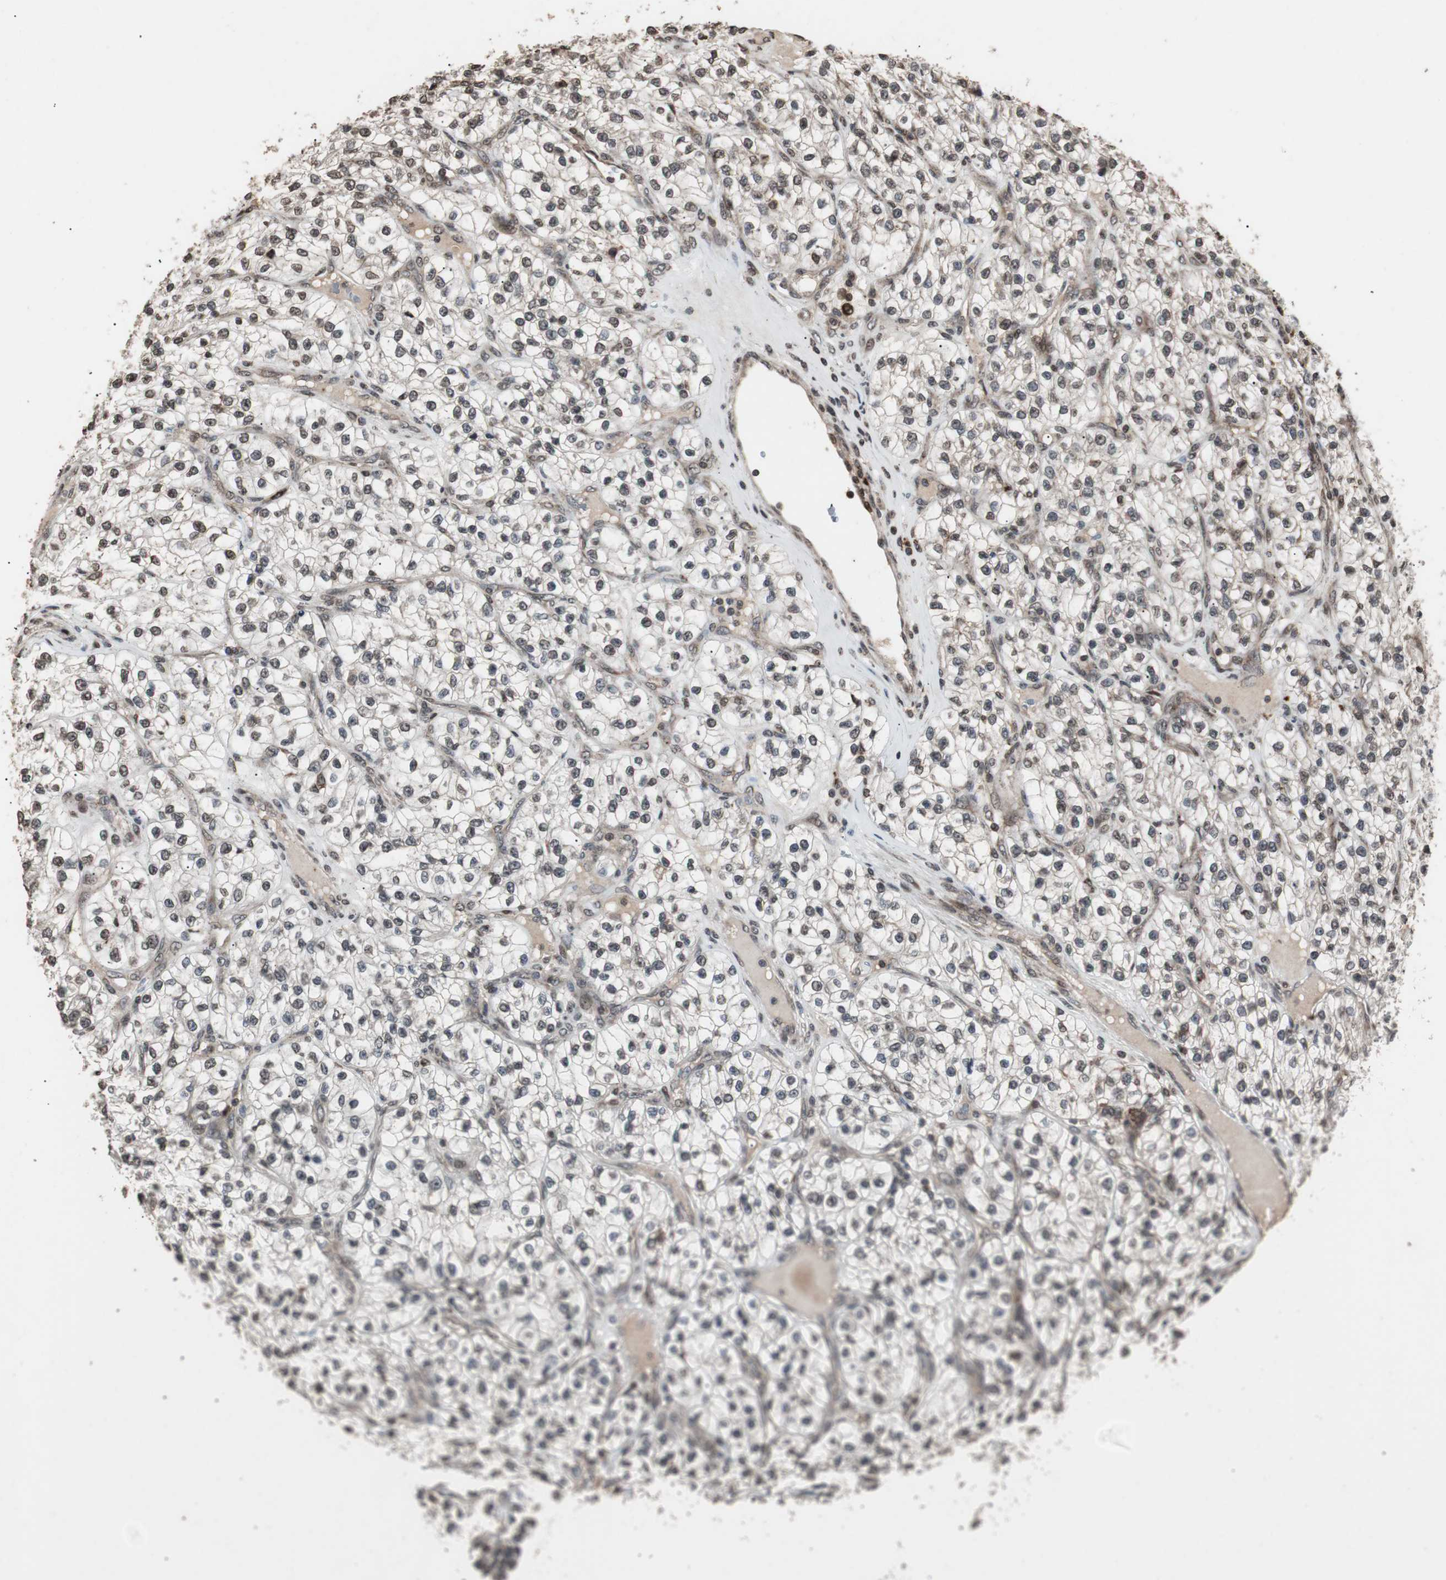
{"staining": {"intensity": "weak", "quantity": "<25%", "location": "nuclear"}, "tissue": "renal cancer", "cell_type": "Tumor cells", "image_type": "cancer", "snomed": [{"axis": "morphology", "description": "Adenocarcinoma, NOS"}, {"axis": "topography", "description": "Kidney"}], "caption": "Protein analysis of adenocarcinoma (renal) displays no significant staining in tumor cells.", "gene": "ZFC3H1", "patient": {"sex": "female", "age": 57}}